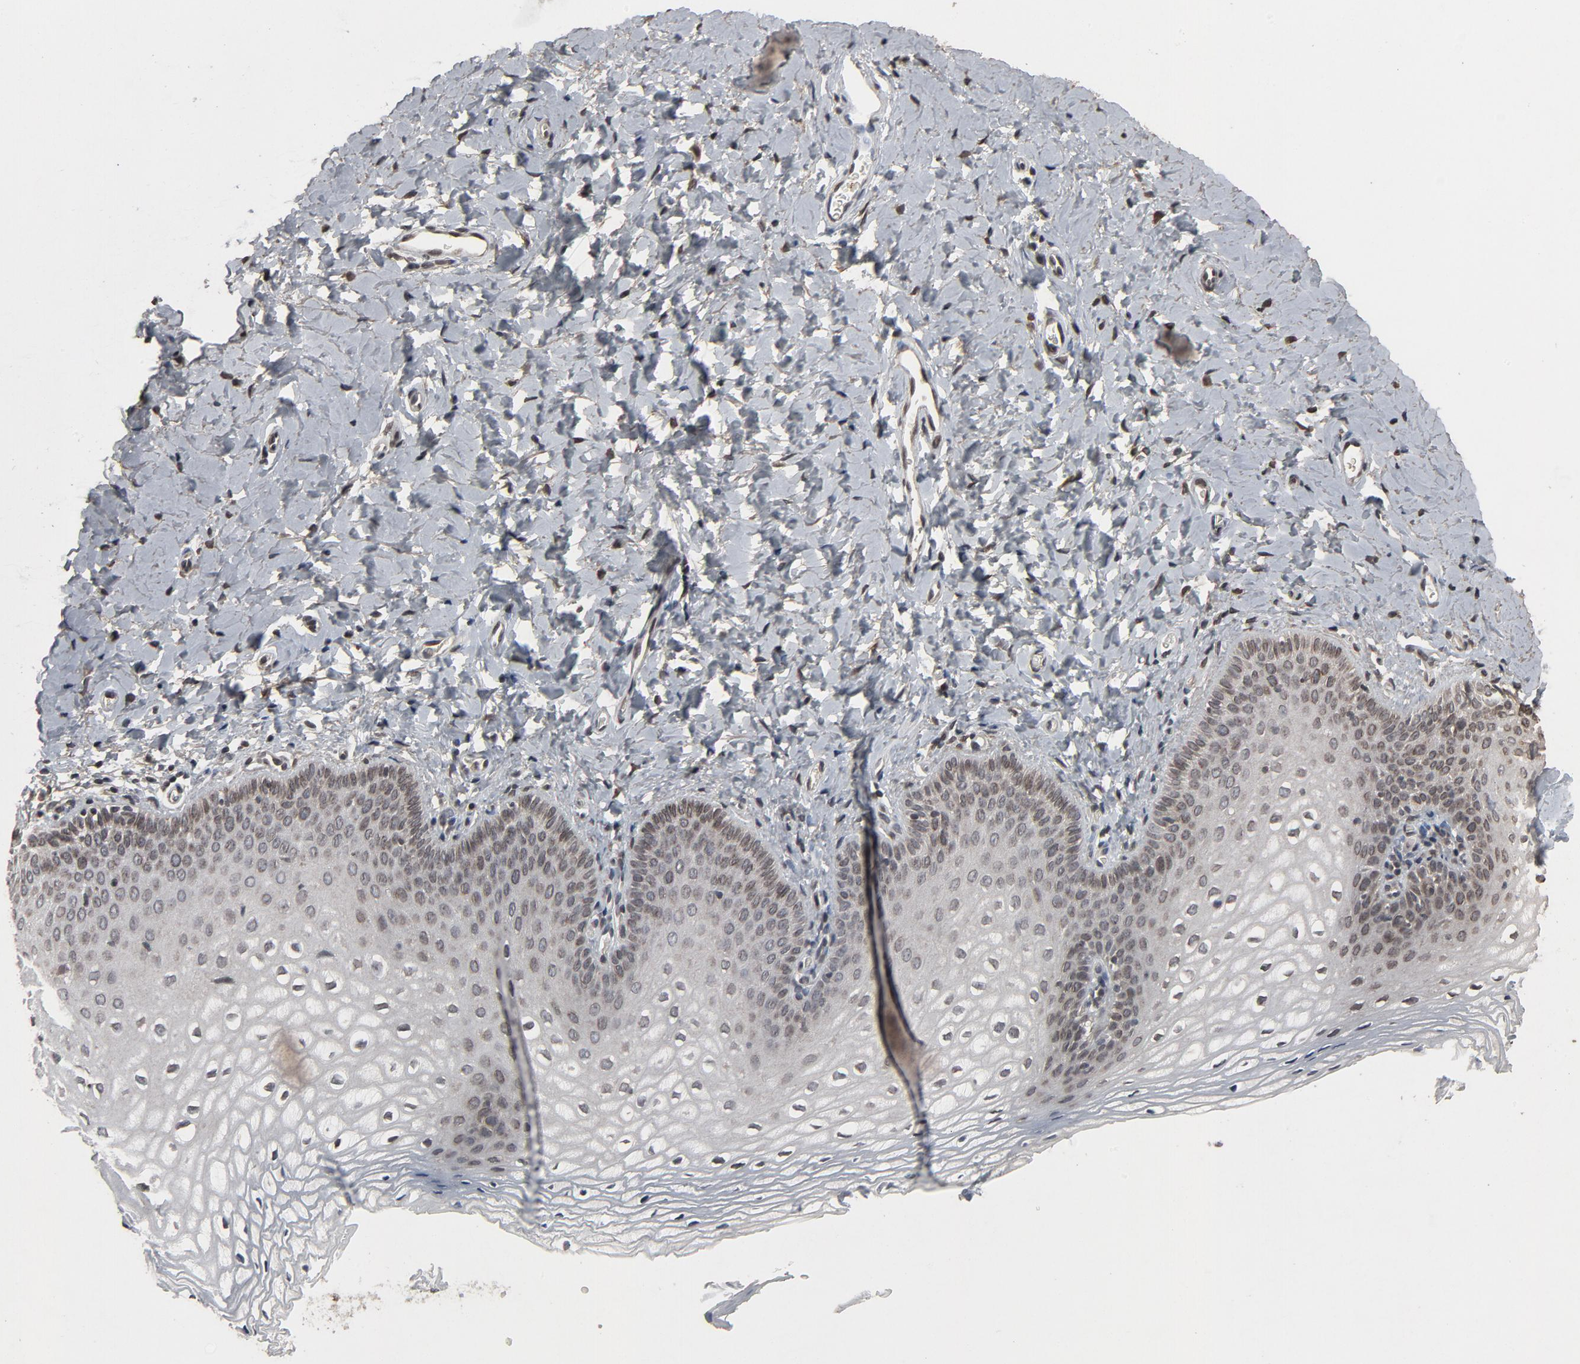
{"staining": {"intensity": "weak", "quantity": "25%-75%", "location": "nuclear"}, "tissue": "vagina", "cell_type": "Squamous epithelial cells", "image_type": "normal", "snomed": [{"axis": "morphology", "description": "Normal tissue, NOS"}, {"axis": "topography", "description": "Vagina"}], "caption": "Brown immunohistochemical staining in normal human vagina exhibits weak nuclear staining in approximately 25%-75% of squamous epithelial cells. (IHC, brightfield microscopy, high magnification).", "gene": "POM121", "patient": {"sex": "female", "age": 55}}